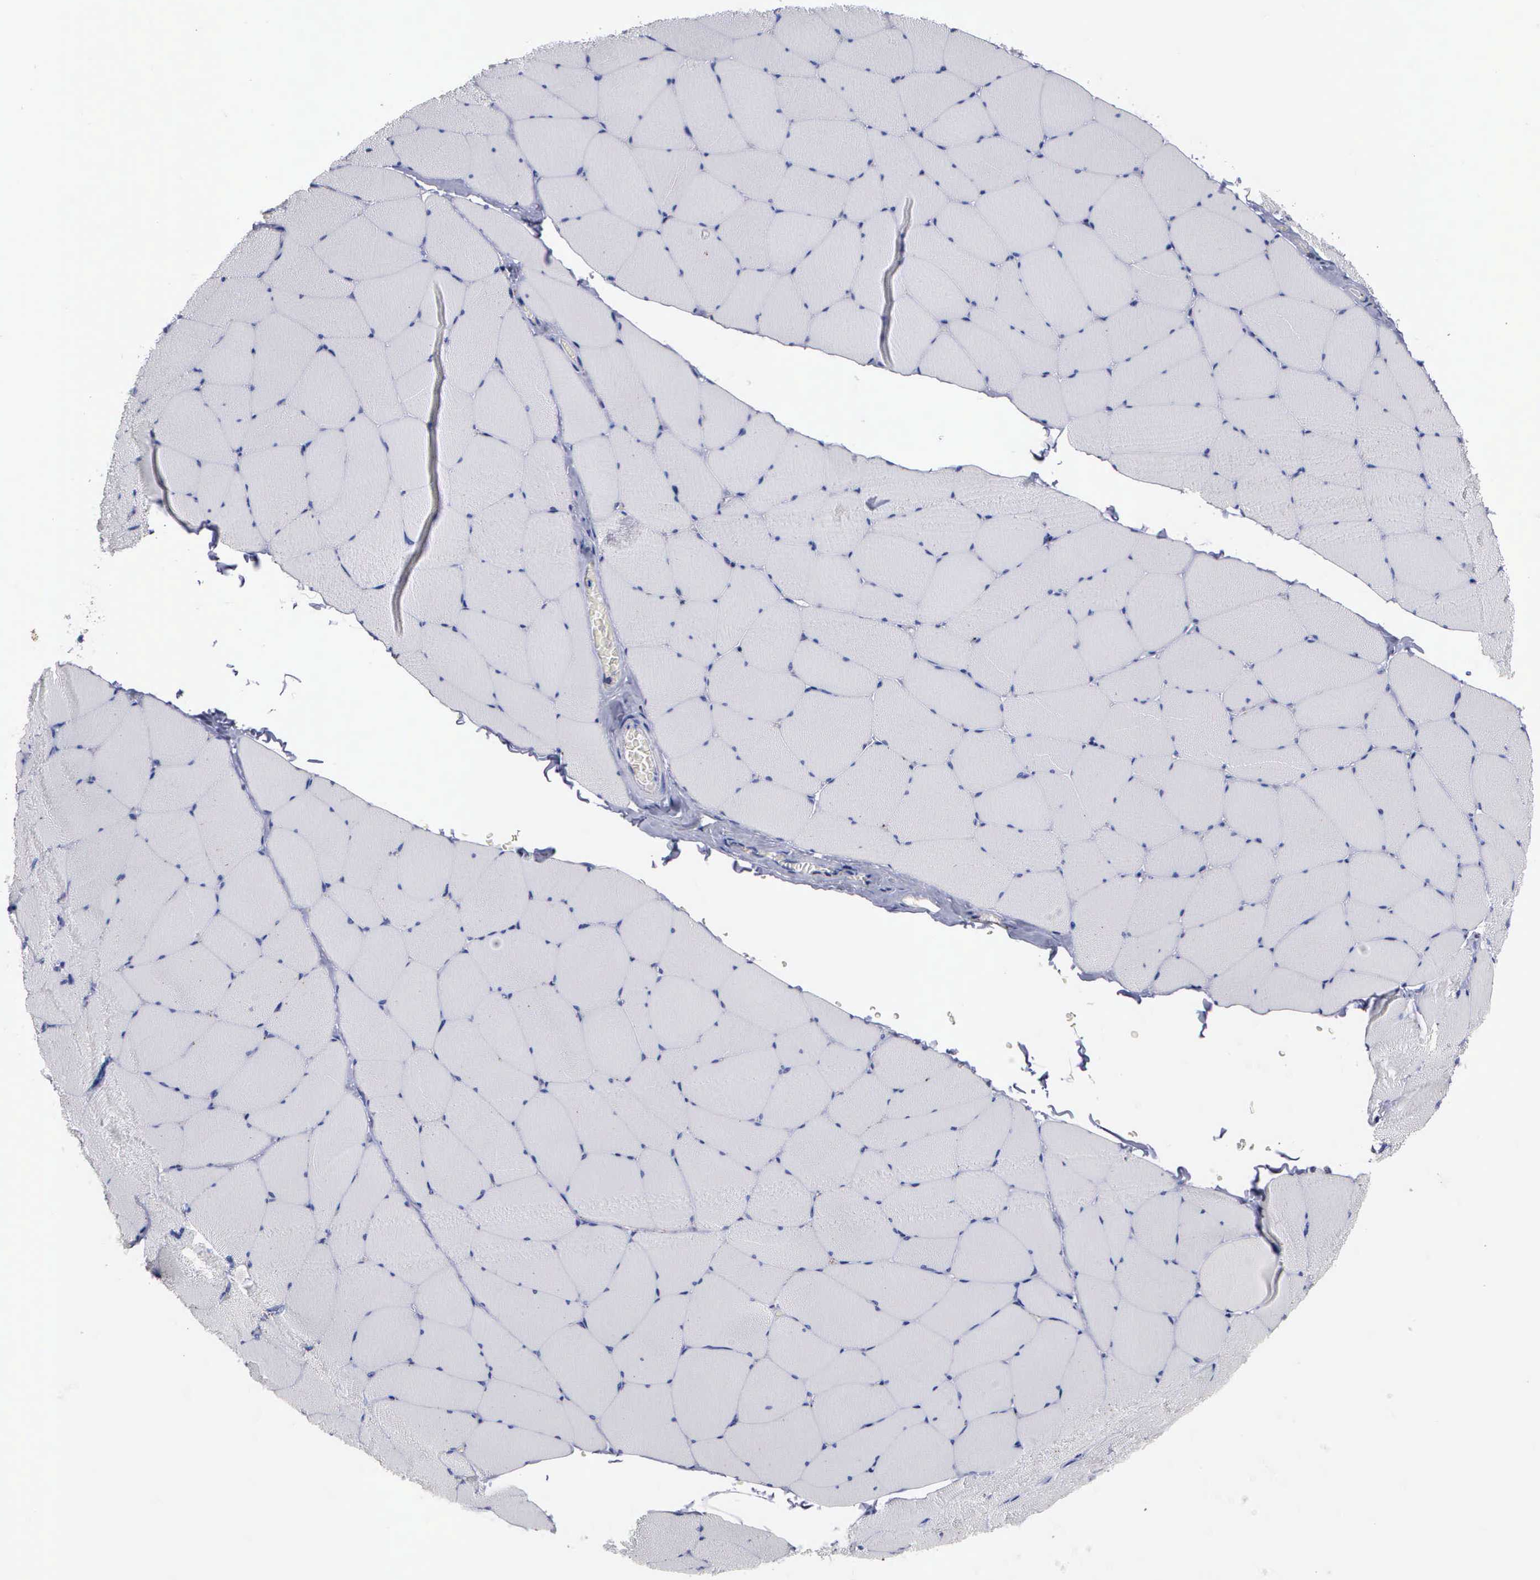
{"staining": {"intensity": "negative", "quantity": "none", "location": "none"}, "tissue": "skeletal muscle", "cell_type": "Myocytes", "image_type": "normal", "snomed": [{"axis": "morphology", "description": "Normal tissue, NOS"}, {"axis": "topography", "description": "Skeletal muscle"}, {"axis": "topography", "description": "Salivary gland"}], "caption": "An image of human skeletal muscle is negative for staining in myocytes. (DAB (3,3'-diaminobenzidine) IHC with hematoxylin counter stain).", "gene": "CTSL", "patient": {"sex": "male", "age": 62}}